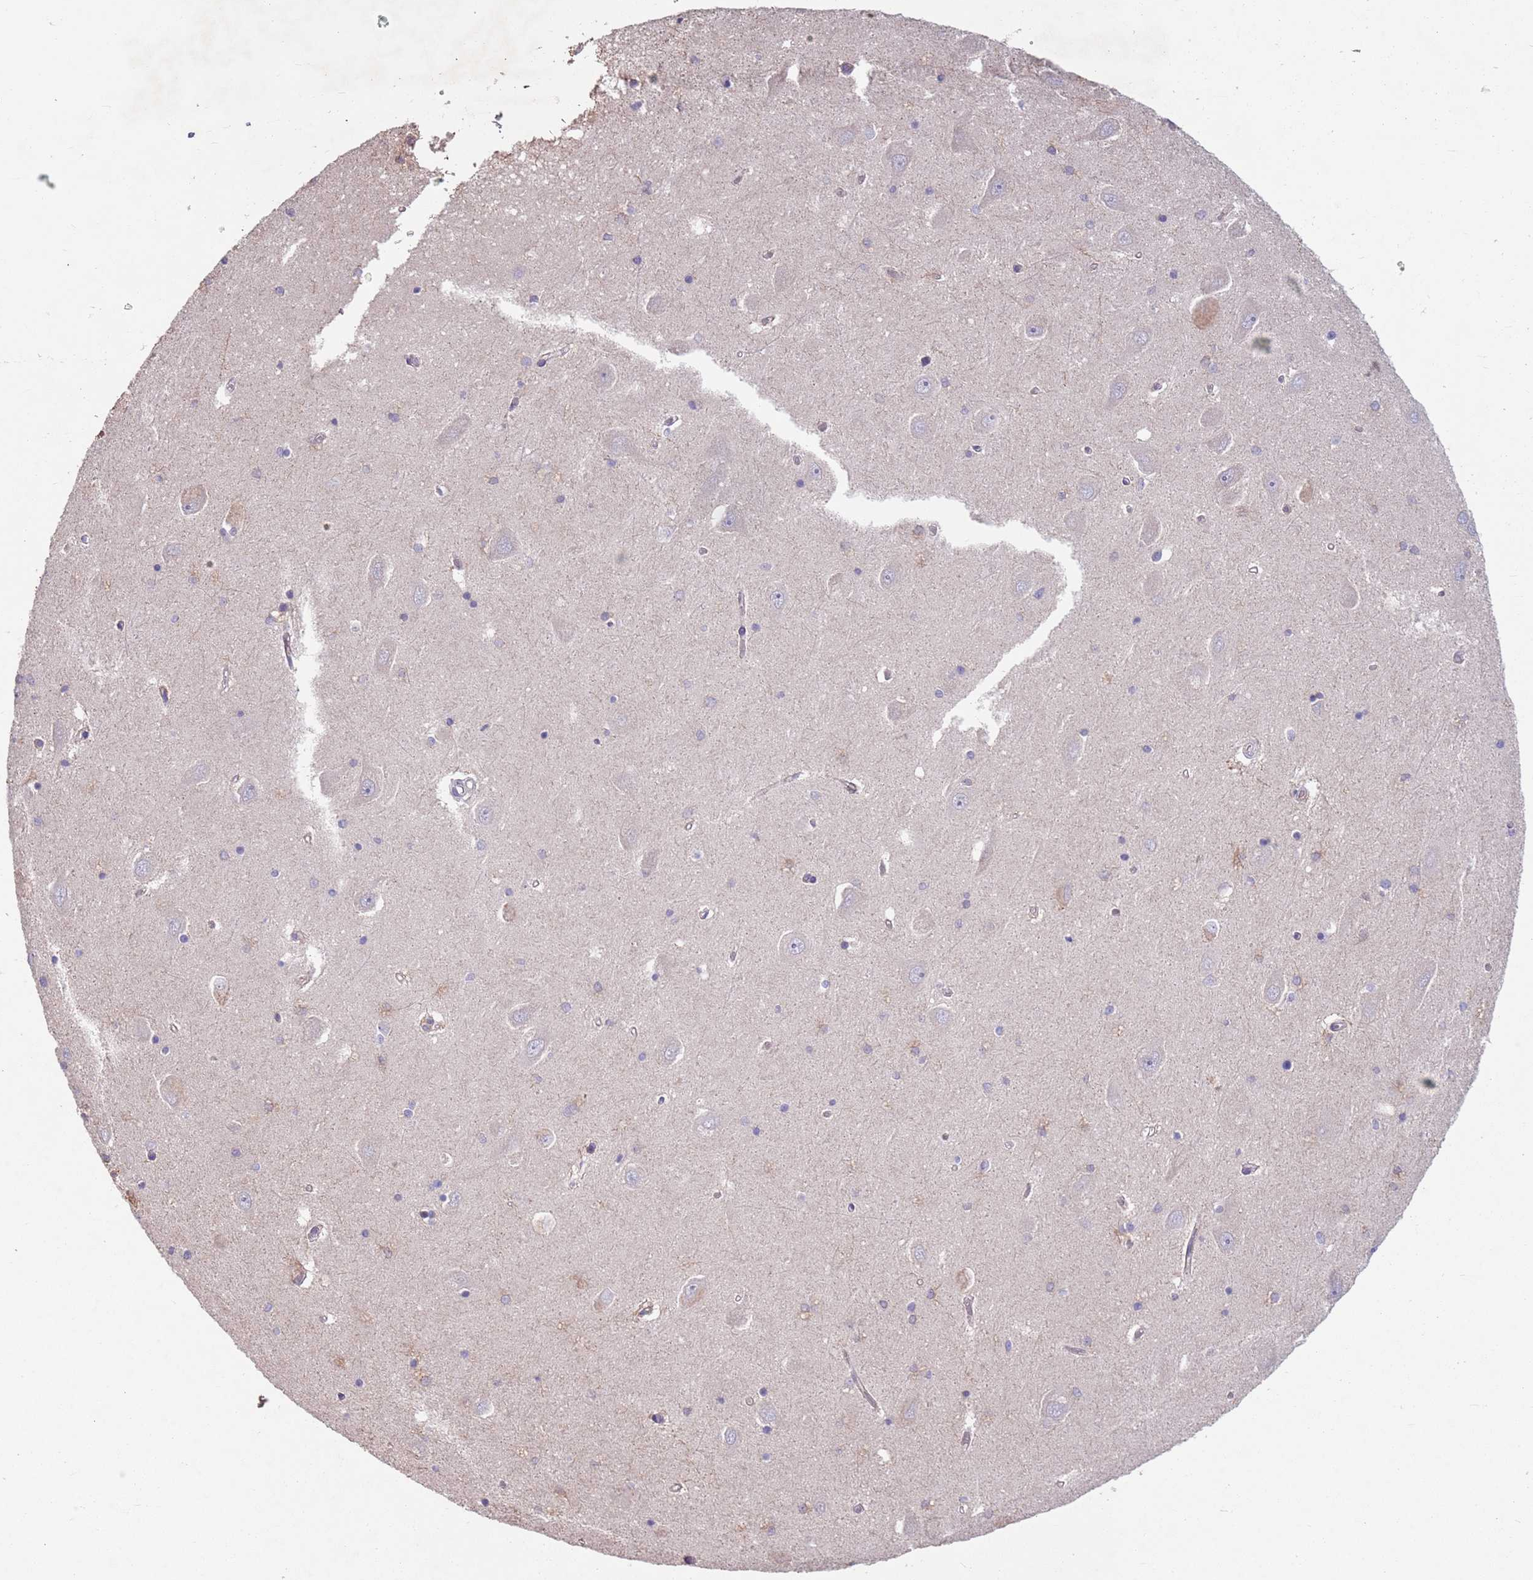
{"staining": {"intensity": "negative", "quantity": "none", "location": "none"}, "tissue": "hippocampus", "cell_type": "Glial cells", "image_type": "normal", "snomed": [{"axis": "morphology", "description": "Normal tissue, NOS"}, {"axis": "topography", "description": "Hippocampus"}], "caption": "This histopathology image is of normal hippocampus stained with immunohistochemistry (IHC) to label a protein in brown with the nuclei are counter-stained blue. There is no staining in glial cells.", "gene": "MEI1", "patient": {"sex": "male", "age": 45}}